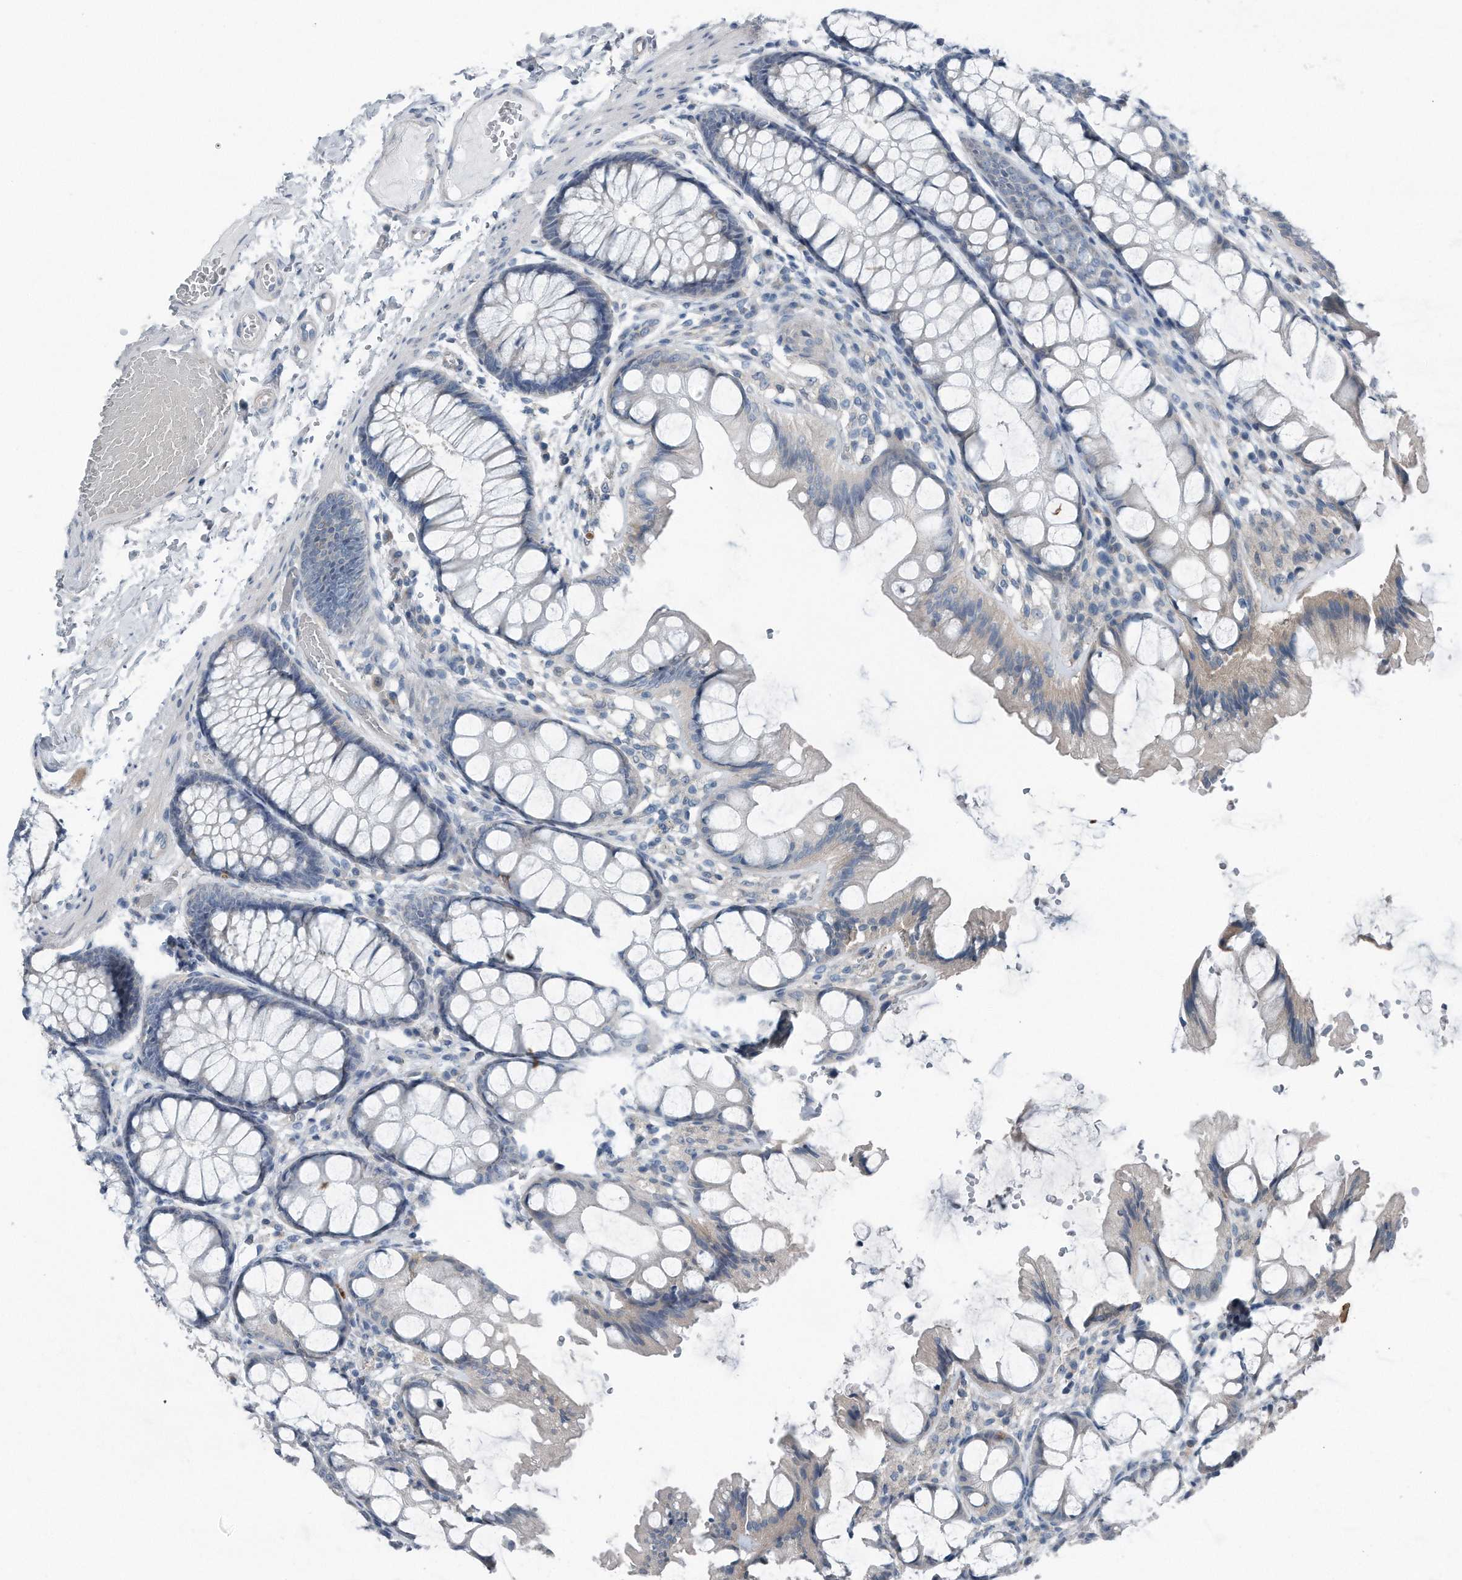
{"staining": {"intensity": "negative", "quantity": "none", "location": "none"}, "tissue": "colon", "cell_type": "Endothelial cells", "image_type": "normal", "snomed": [{"axis": "morphology", "description": "Normal tissue, NOS"}, {"axis": "topography", "description": "Colon"}], "caption": "DAB immunohistochemical staining of normal colon demonstrates no significant expression in endothelial cells.", "gene": "YRDC", "patient": {"sex": "male", "age": 47}}